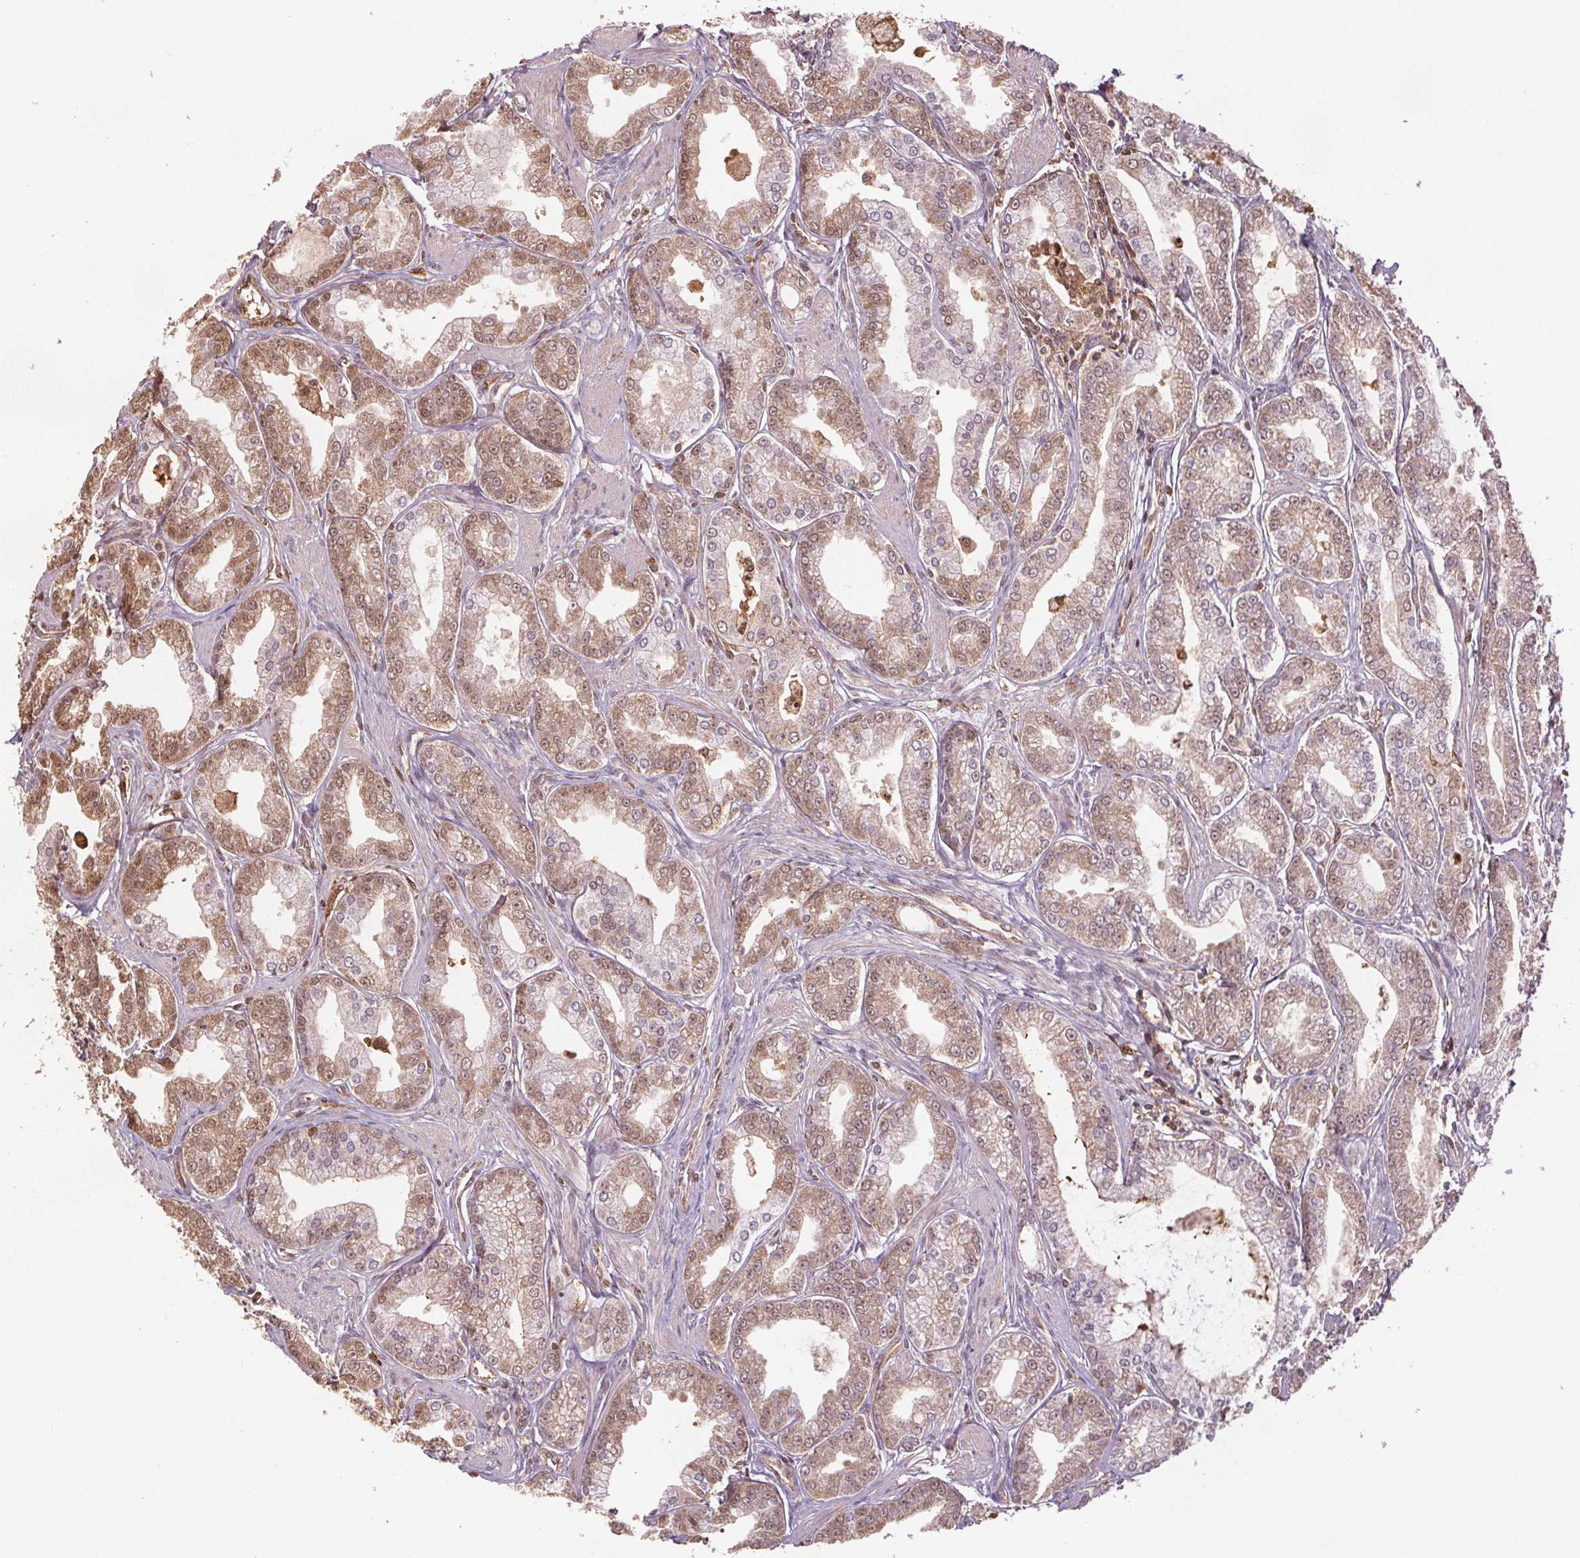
{"staining": {"intensity": "moderate", "quantity": ">75%", "location": "cytoplasmic/membranous,nuclear"}, "tissue": "prostate cancer", "cell_type": "Tumor cells", "image_type": "cancer", "snomed": [{"axis": "morphology", "description": "Adenocarcinoma, NOS"}, {"axis": "topography", "description": "Prostate"}], "caption": "DAB (3,3'-diaminobenzidine) immunohistochemical staining of human adenocarcinoma (prostate) reveals moderate cytoplasmic/membranous and nuclear protein staining in about >75% of tumor cells.", "gene": "ENO1", "patient": {"sex": "male", "age": 71}}